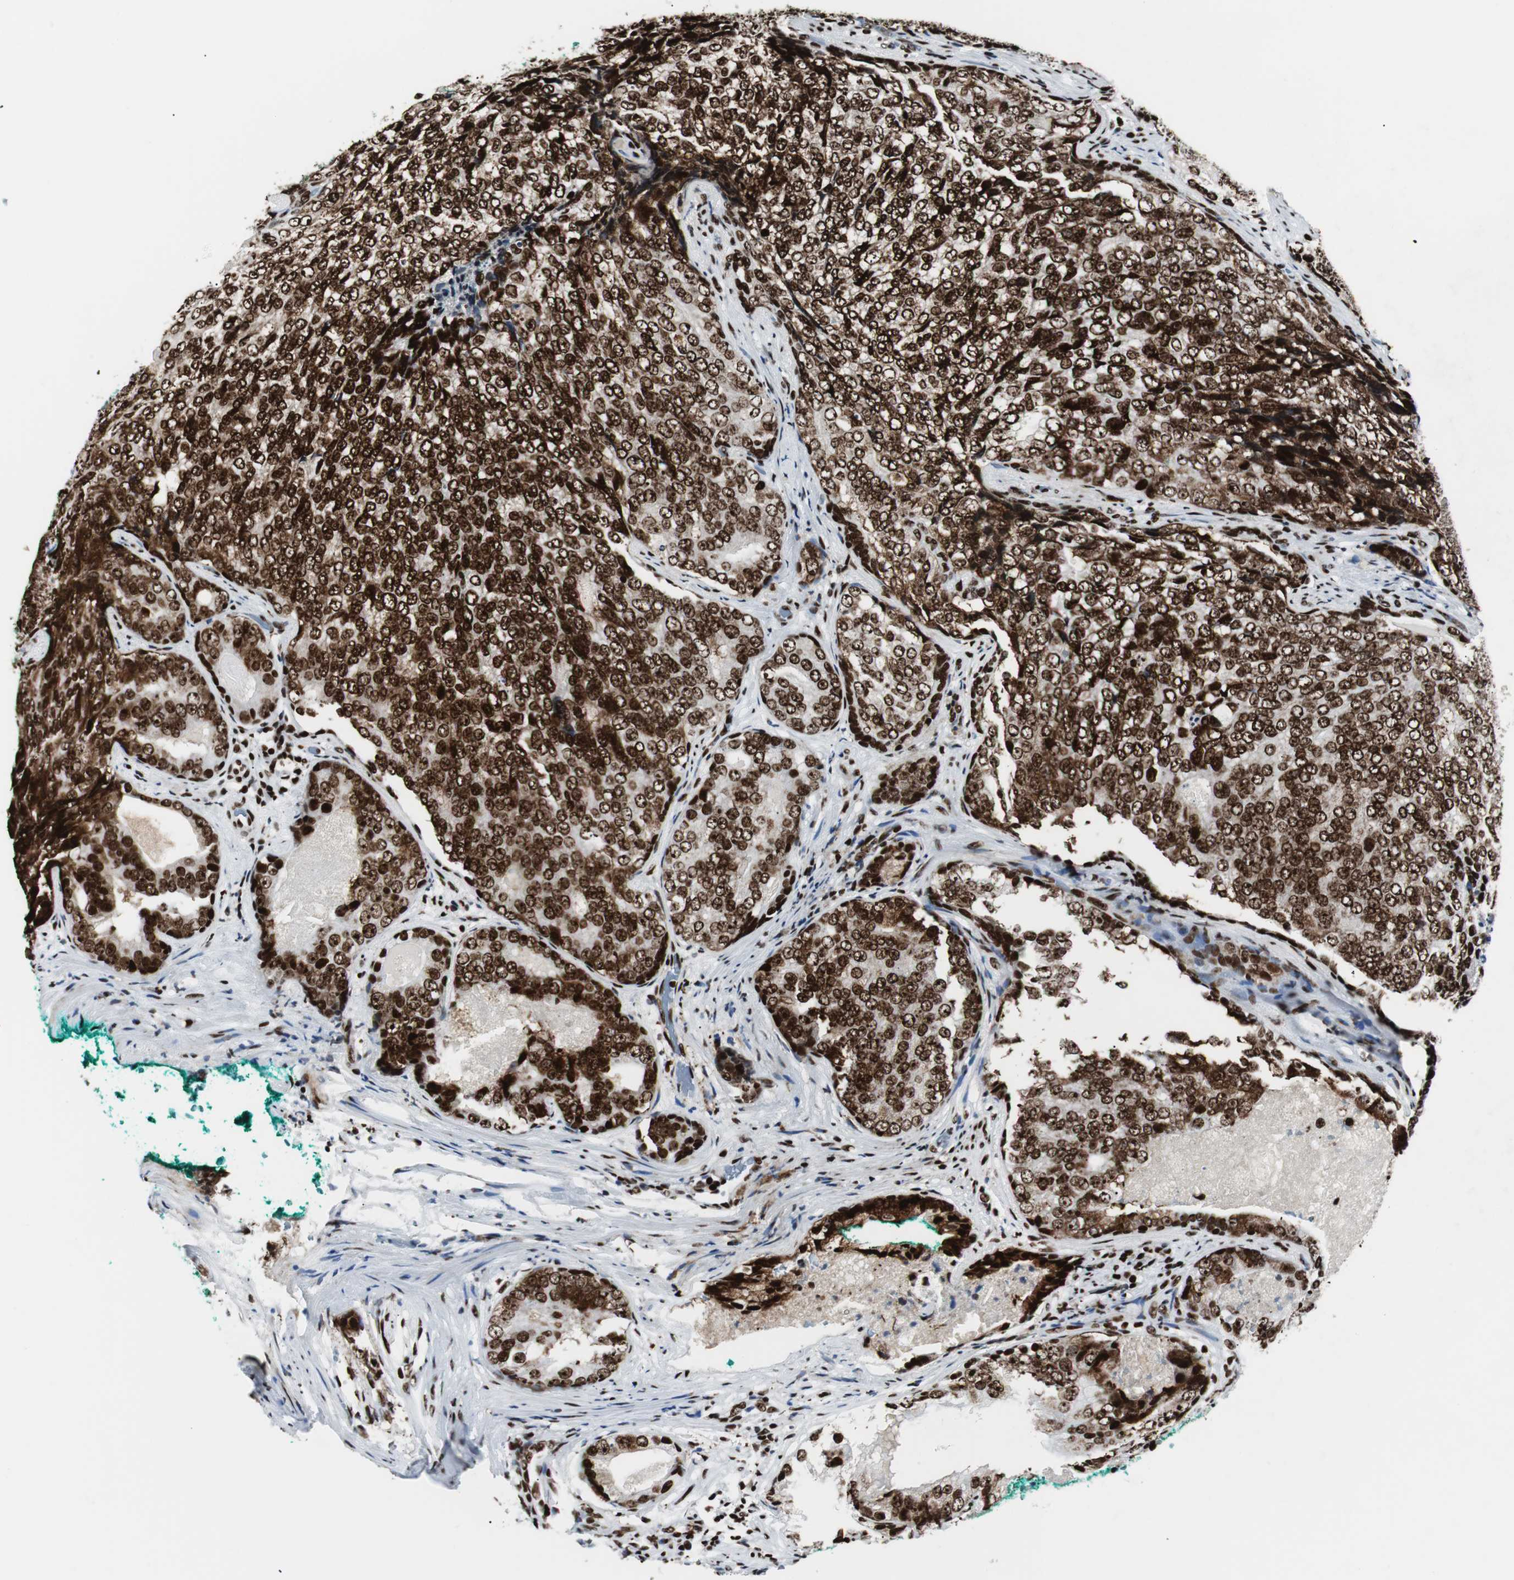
{"staining": {"intensity": "strong", "quantity": ">75%", "location": "cytoplasmic/membranous,nuclear"}, "tissue": "prostate cancer", "cell_type": "Tumor cells", "image_type": "cancer", "snomed": [{"axis": "morphology", "description": "Adenocarcinoma, High grade"}, {"axis": "topography", "description": "Prostate"}], "caption": "Adenocarcinoma (high-grade) (prostate) stained with DAB immunohistochemistry (IHC) exhibits high levels of strong cytoplasmic/membranous and nuclear staining in about >75% of tumor cells.", "gene": "NCL", "patient": {"sex": "male", "age": 66}}